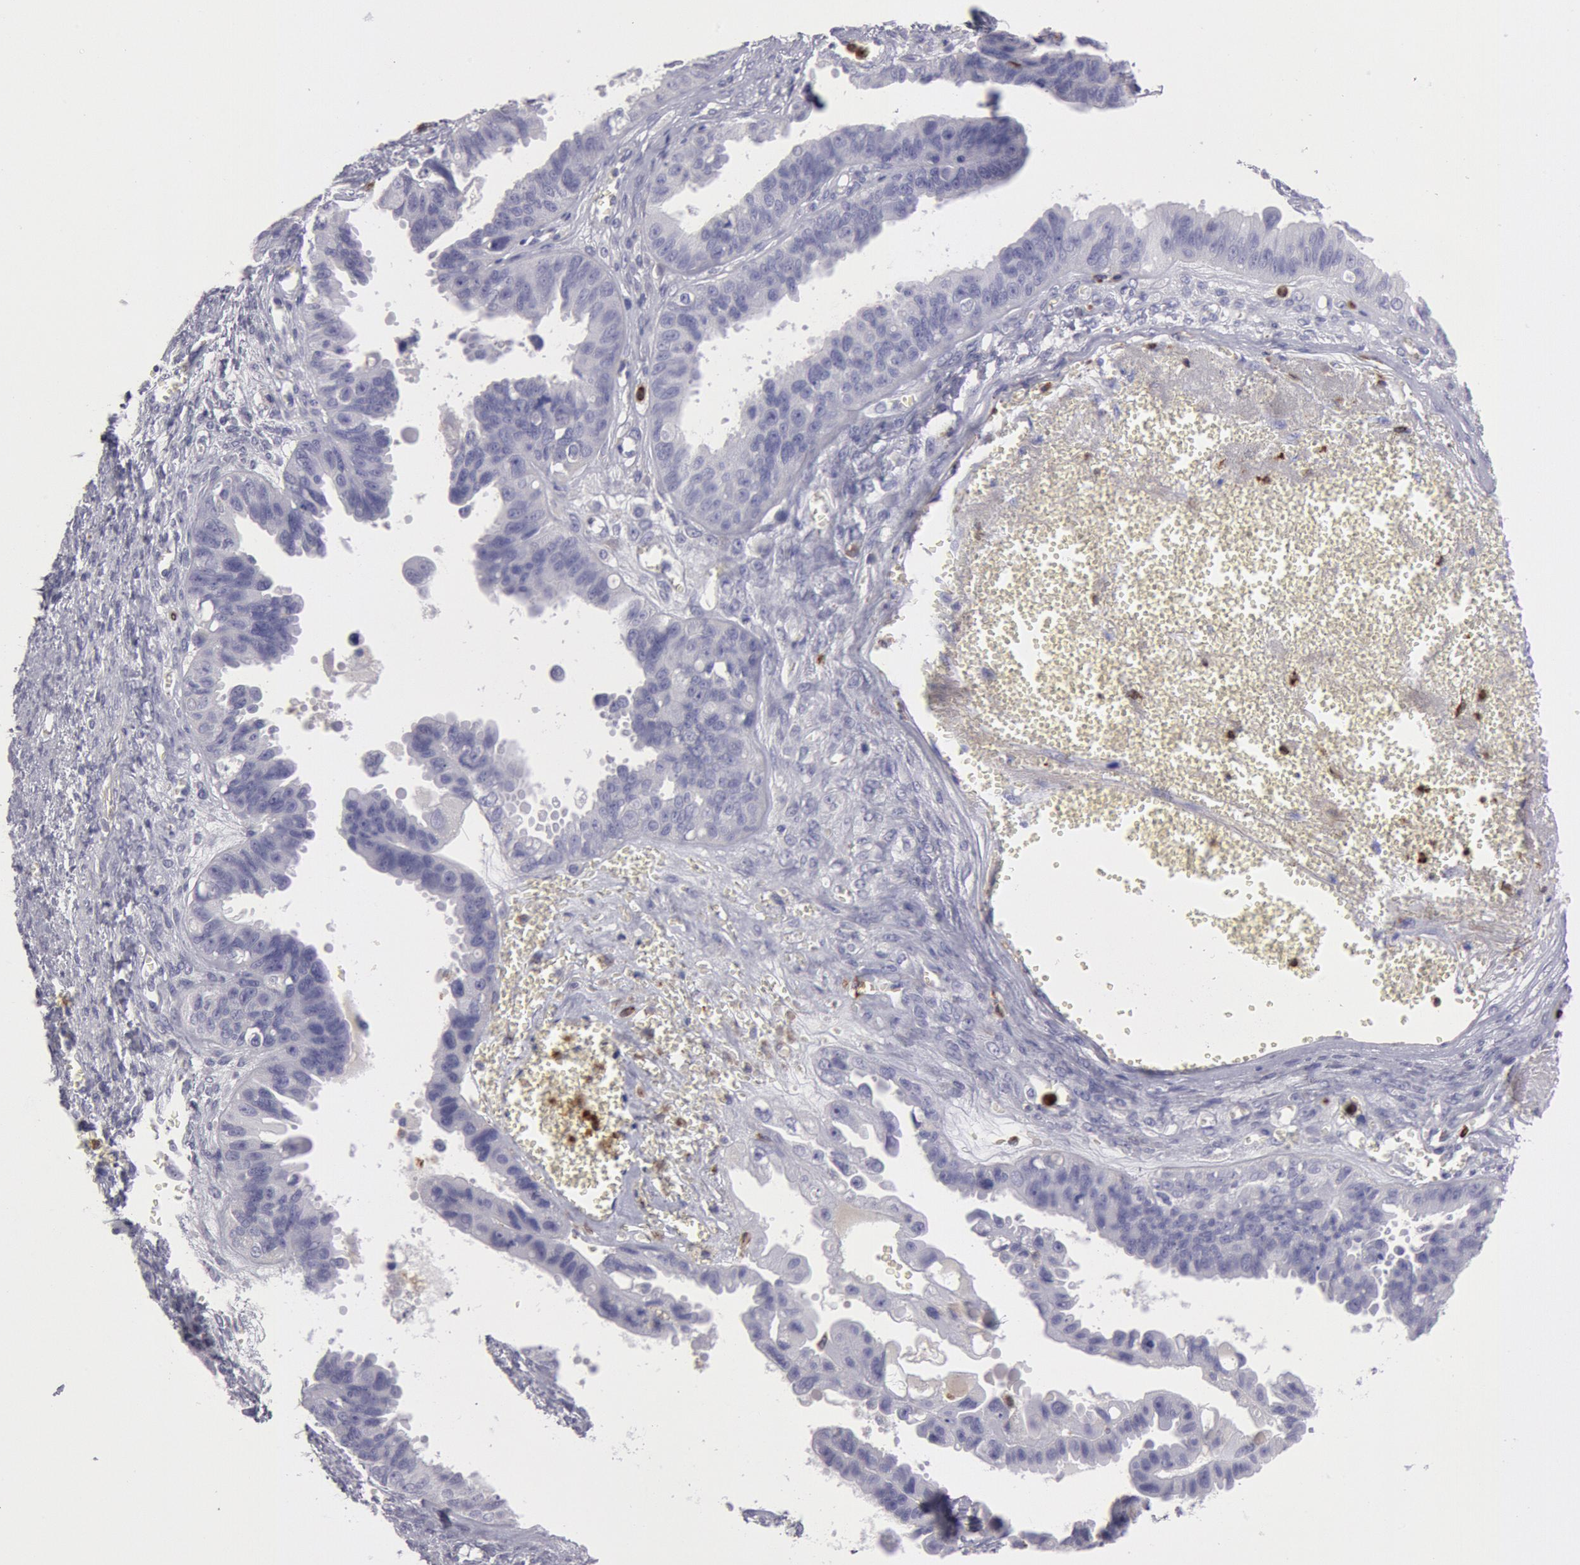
{"staining": {"intensity": "negative", "quantity": "none", "location": "none"}, "tissue": "ovarian cancer", "cell_type": "Tumor cells", "image_type": "cancer", "snomed": [{"axis": "morphology", "description": "Carcinoma, endometroid"}, {"axis": "topography", "description": "Ovary"}], "caption": "Immunohistochemistry (IHC) micrograph of ovarian endometroid carcinoma stained for a protein (brown), which displays no expression in tumor cells.", "gene": "FCN1", "patient": {"sex": "female", "age": 85}}